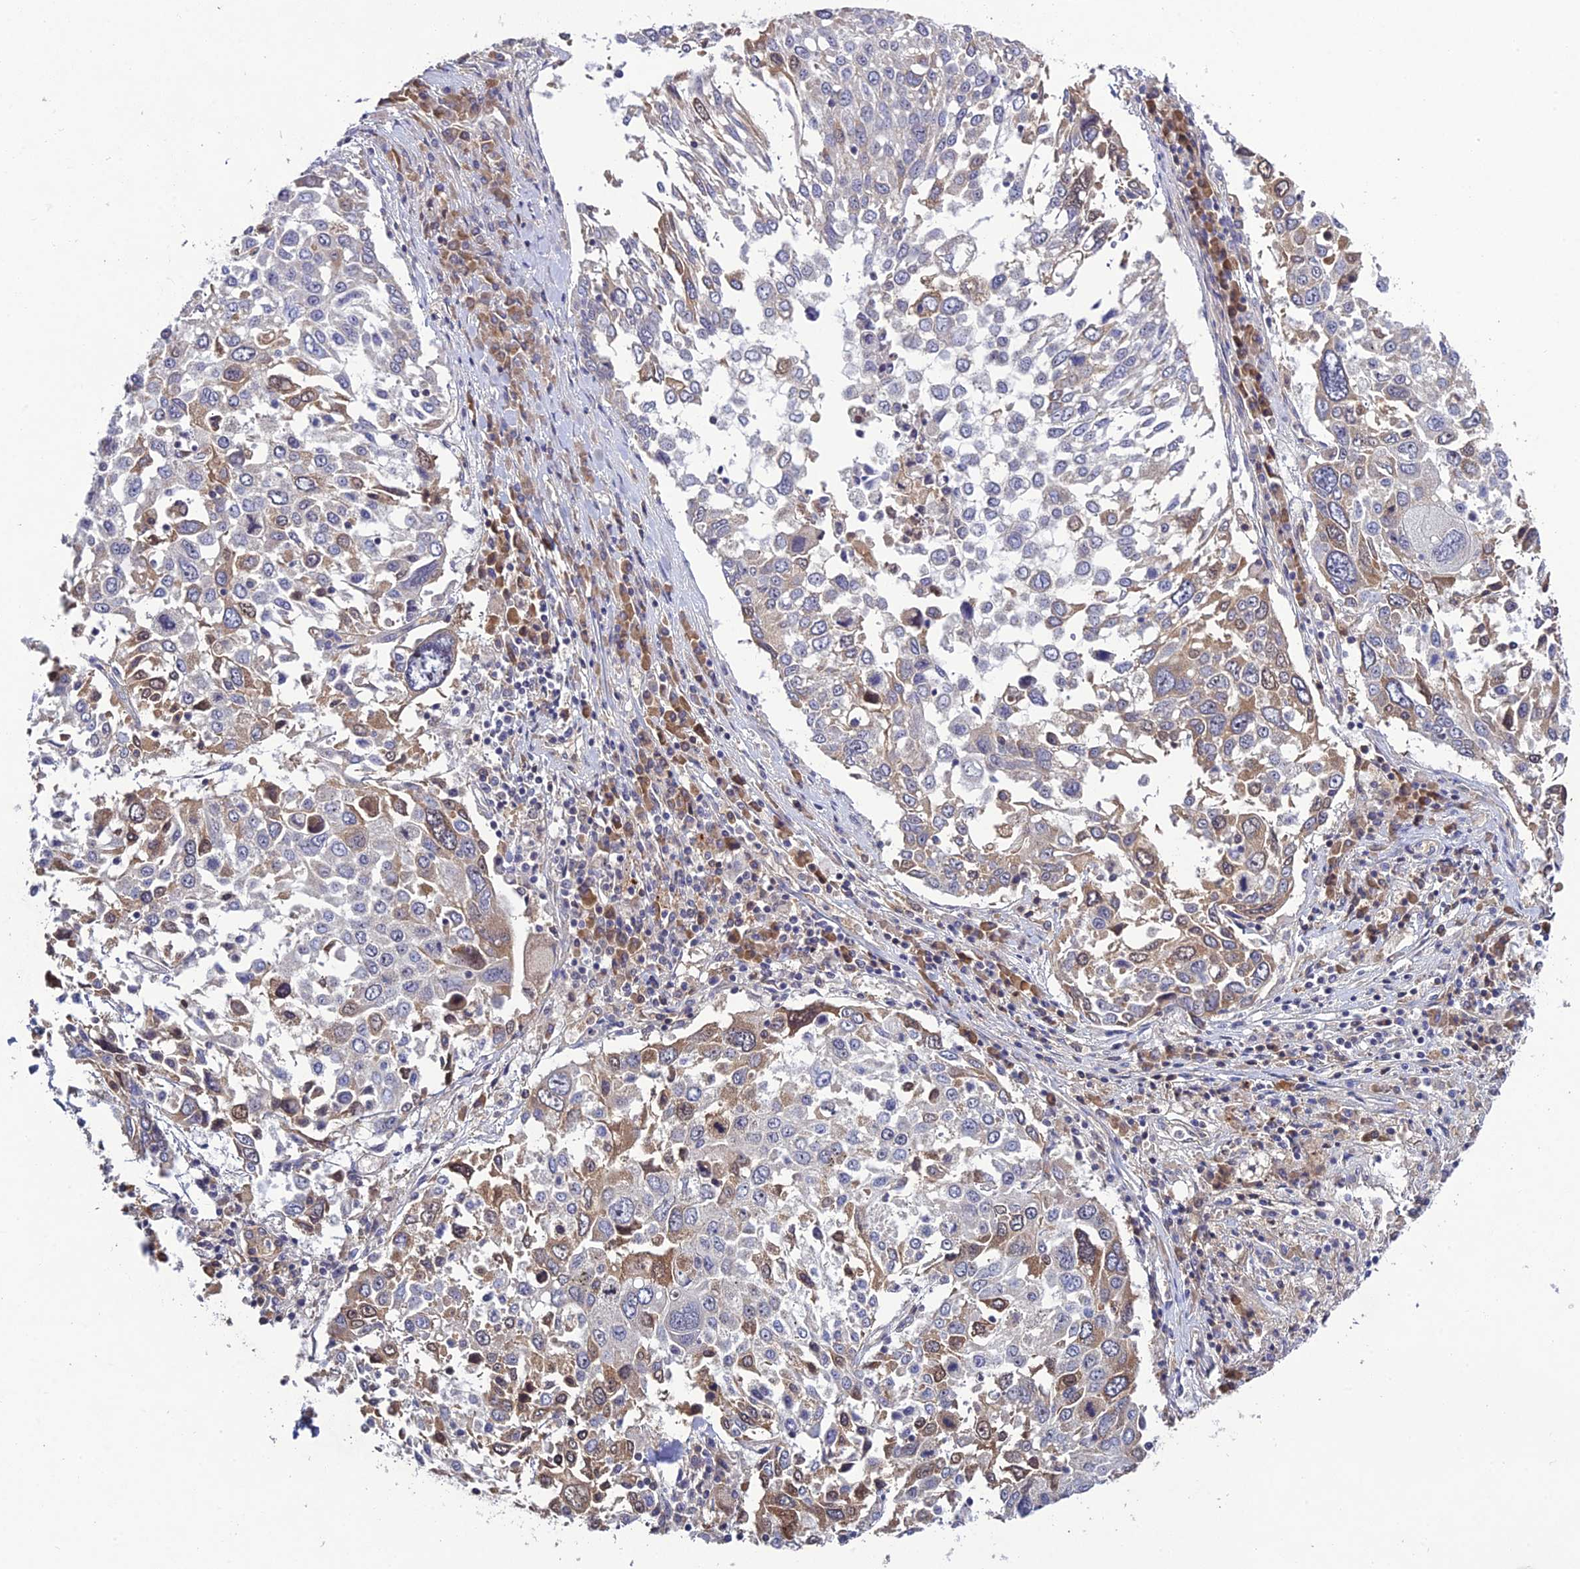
{"staining": {"intensity": "weak", "quantity": "<25%", "location": "cytoplasmic/membranous"}, "tissue": "lung cancer", "cell_type": "Tumor cells", "image_type": "cancer", "snomed": [{"axis": "morphology", "description": "Squamous cell carcinoma, NOS"}, {"axis": "topography", "description": "Lung"}], "caption": "IHC micrograph of neoplastic tissue: squamous cell carcinoma (lung) stained with DAB shows no significant protein expression in tumor cells.", "gene": "CHST5", "patient": {"sex": "male", "age": 65}}